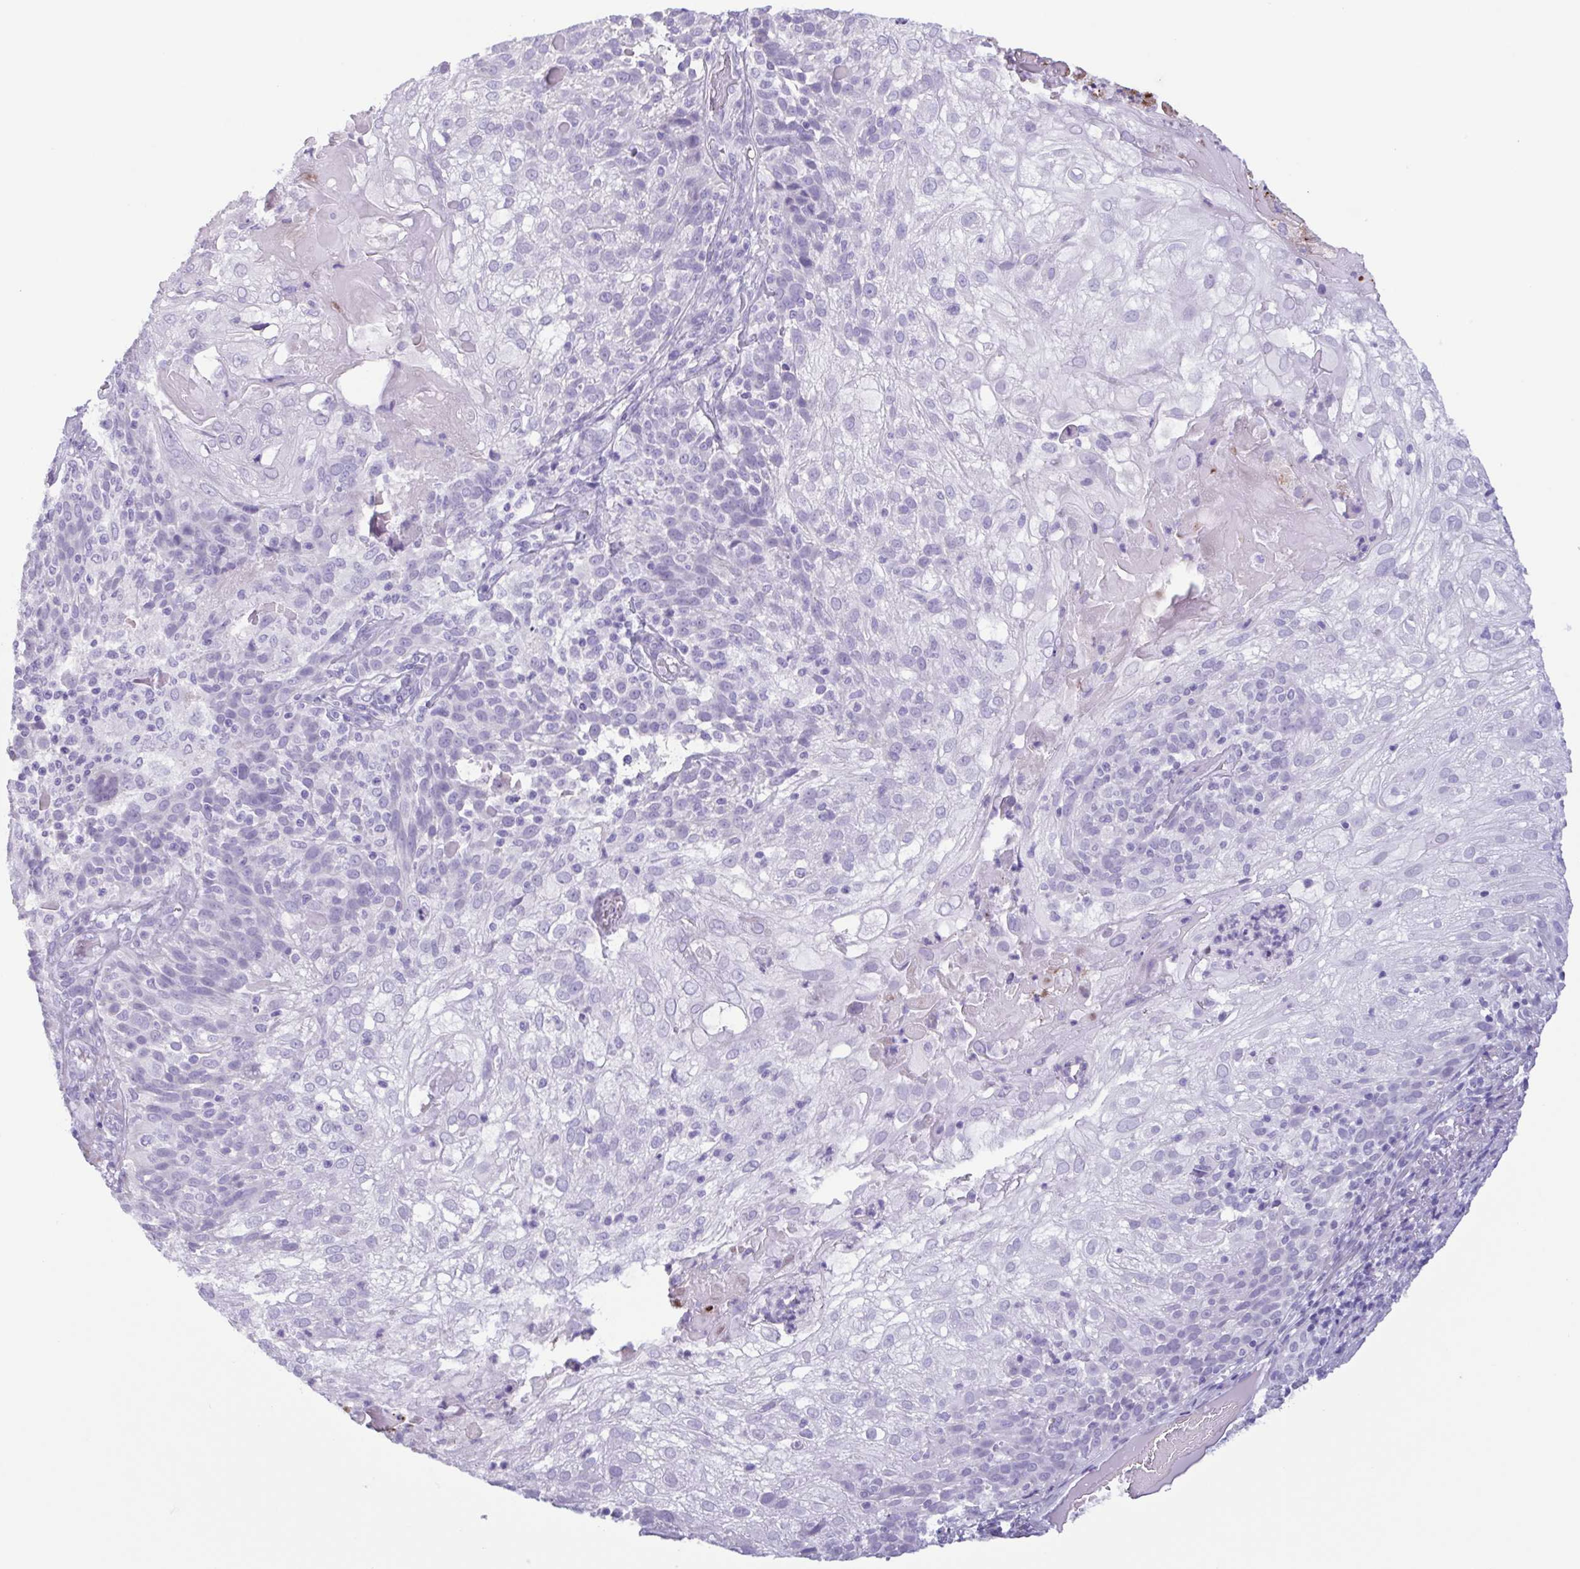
{"staining": {"intensity": "negative", "quantity": "none", "location": "none"}, "tissue": "skin cancer", "cell_type": "Tumor cells", "image_type": "cancer", "snomed": [{"axis": "morphology", "description": "Normal tissue, NOS"}, {"axis": "morphology", "description": "Squamous cell carcinoma, NOS"}, {"axis": "topography", "description": "Skin"}], "caption": "Immunohistochemistry image of human squamous cell carcinoma (skin) stained for a protein (brown), which demonstrates no positivity in tumor cells.", "gene": "LTF", "patient": {"sex": "female", "age": 83}}